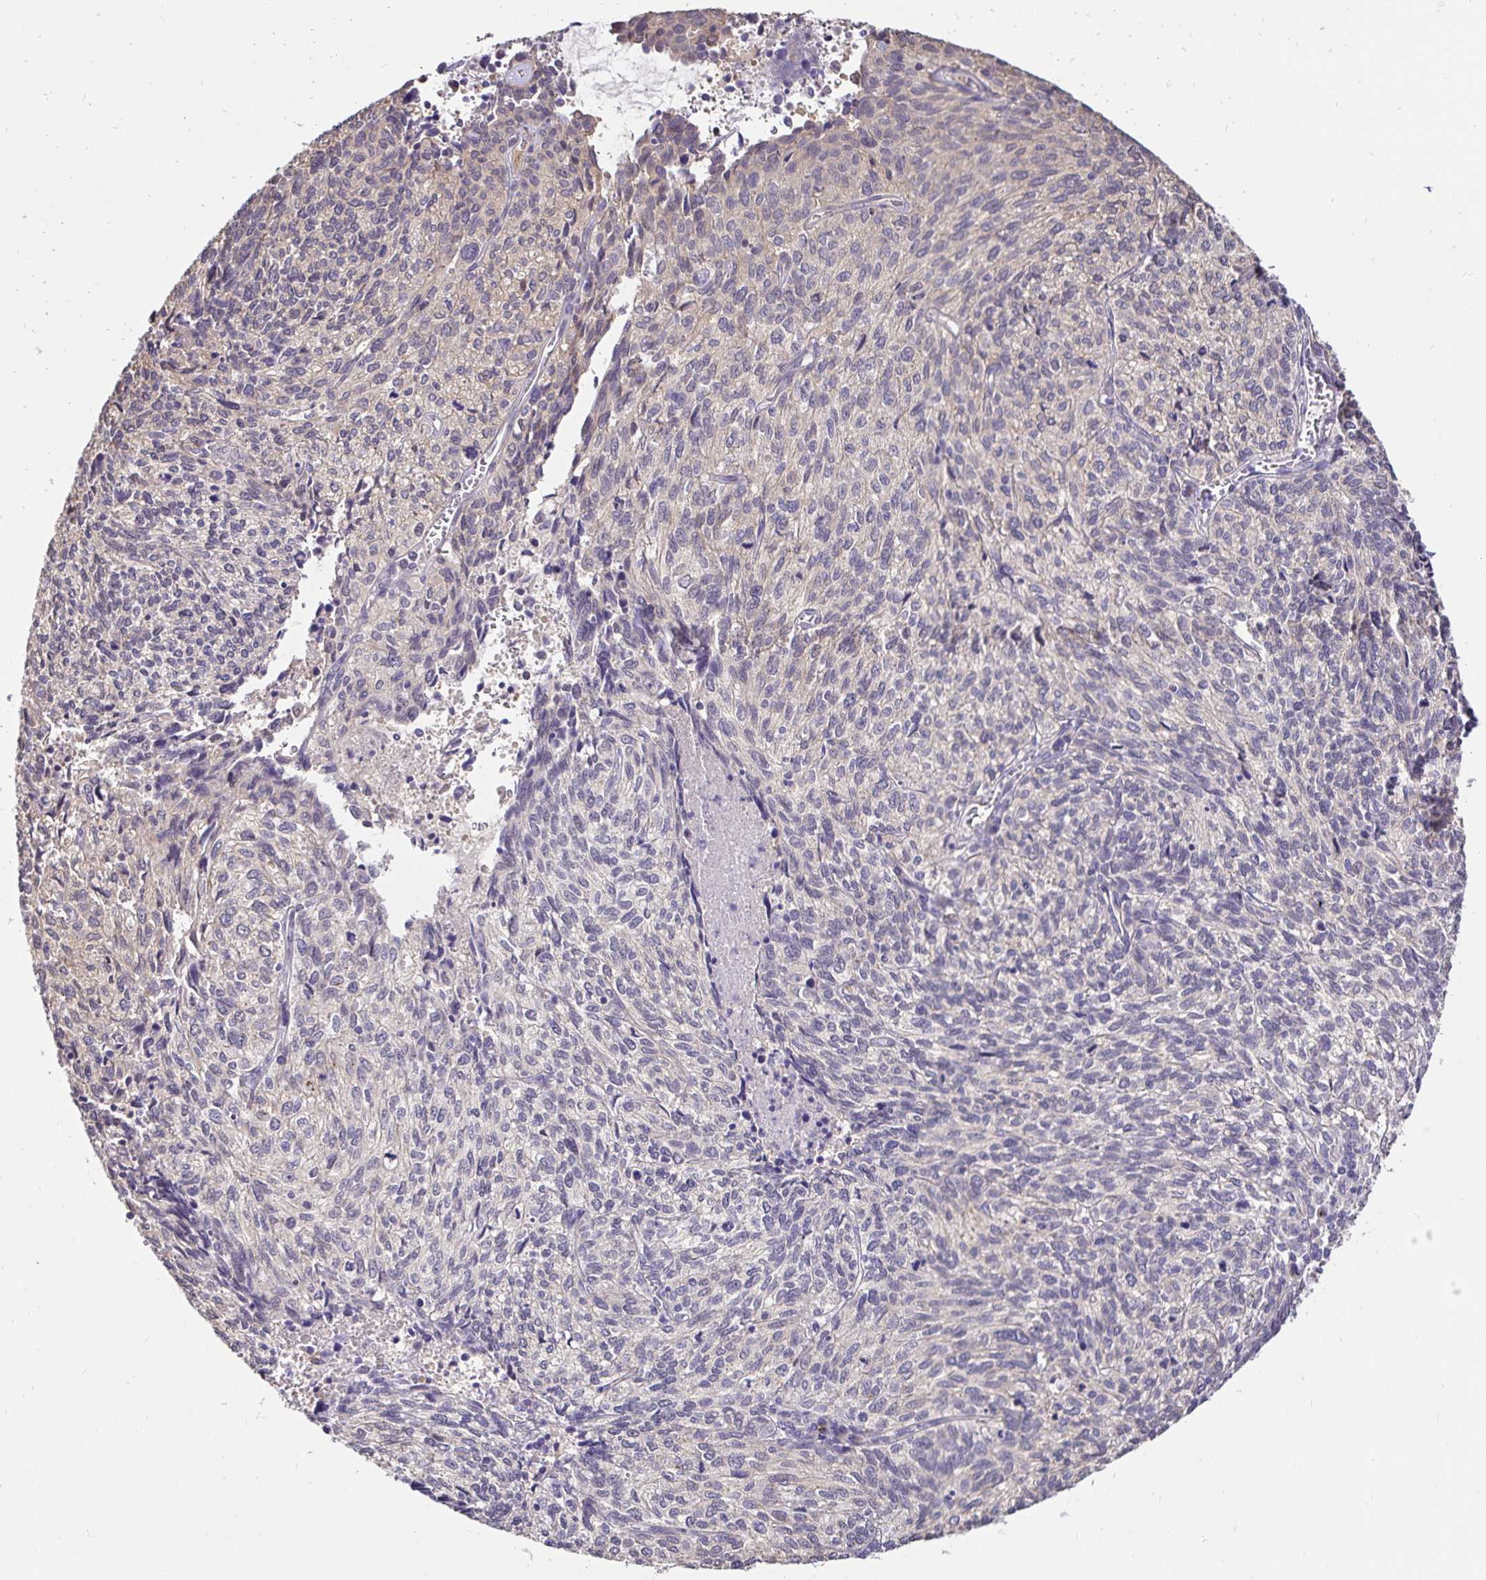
{"staining": {"intensity": "negative", "quantity": "none", "location": "none"}, "tissue": "cervical cancer", "cell_type": "Tumor cells", "image_type": "cancer", "snomed": [{"axis": "morphology", "description": "Squamous cell carcinoma, NOS"}, {"axis": "topography", "description": "Cervix"}], "caption": "DAB (3,3'-diaminobenzidine) immunohistochemical staining of squamous cell carcinoma (cervical) demonstrates no significant staining in tumor cells.", "gene": "SLC9A1", "patient": {"sex": "female", "age": 45}}